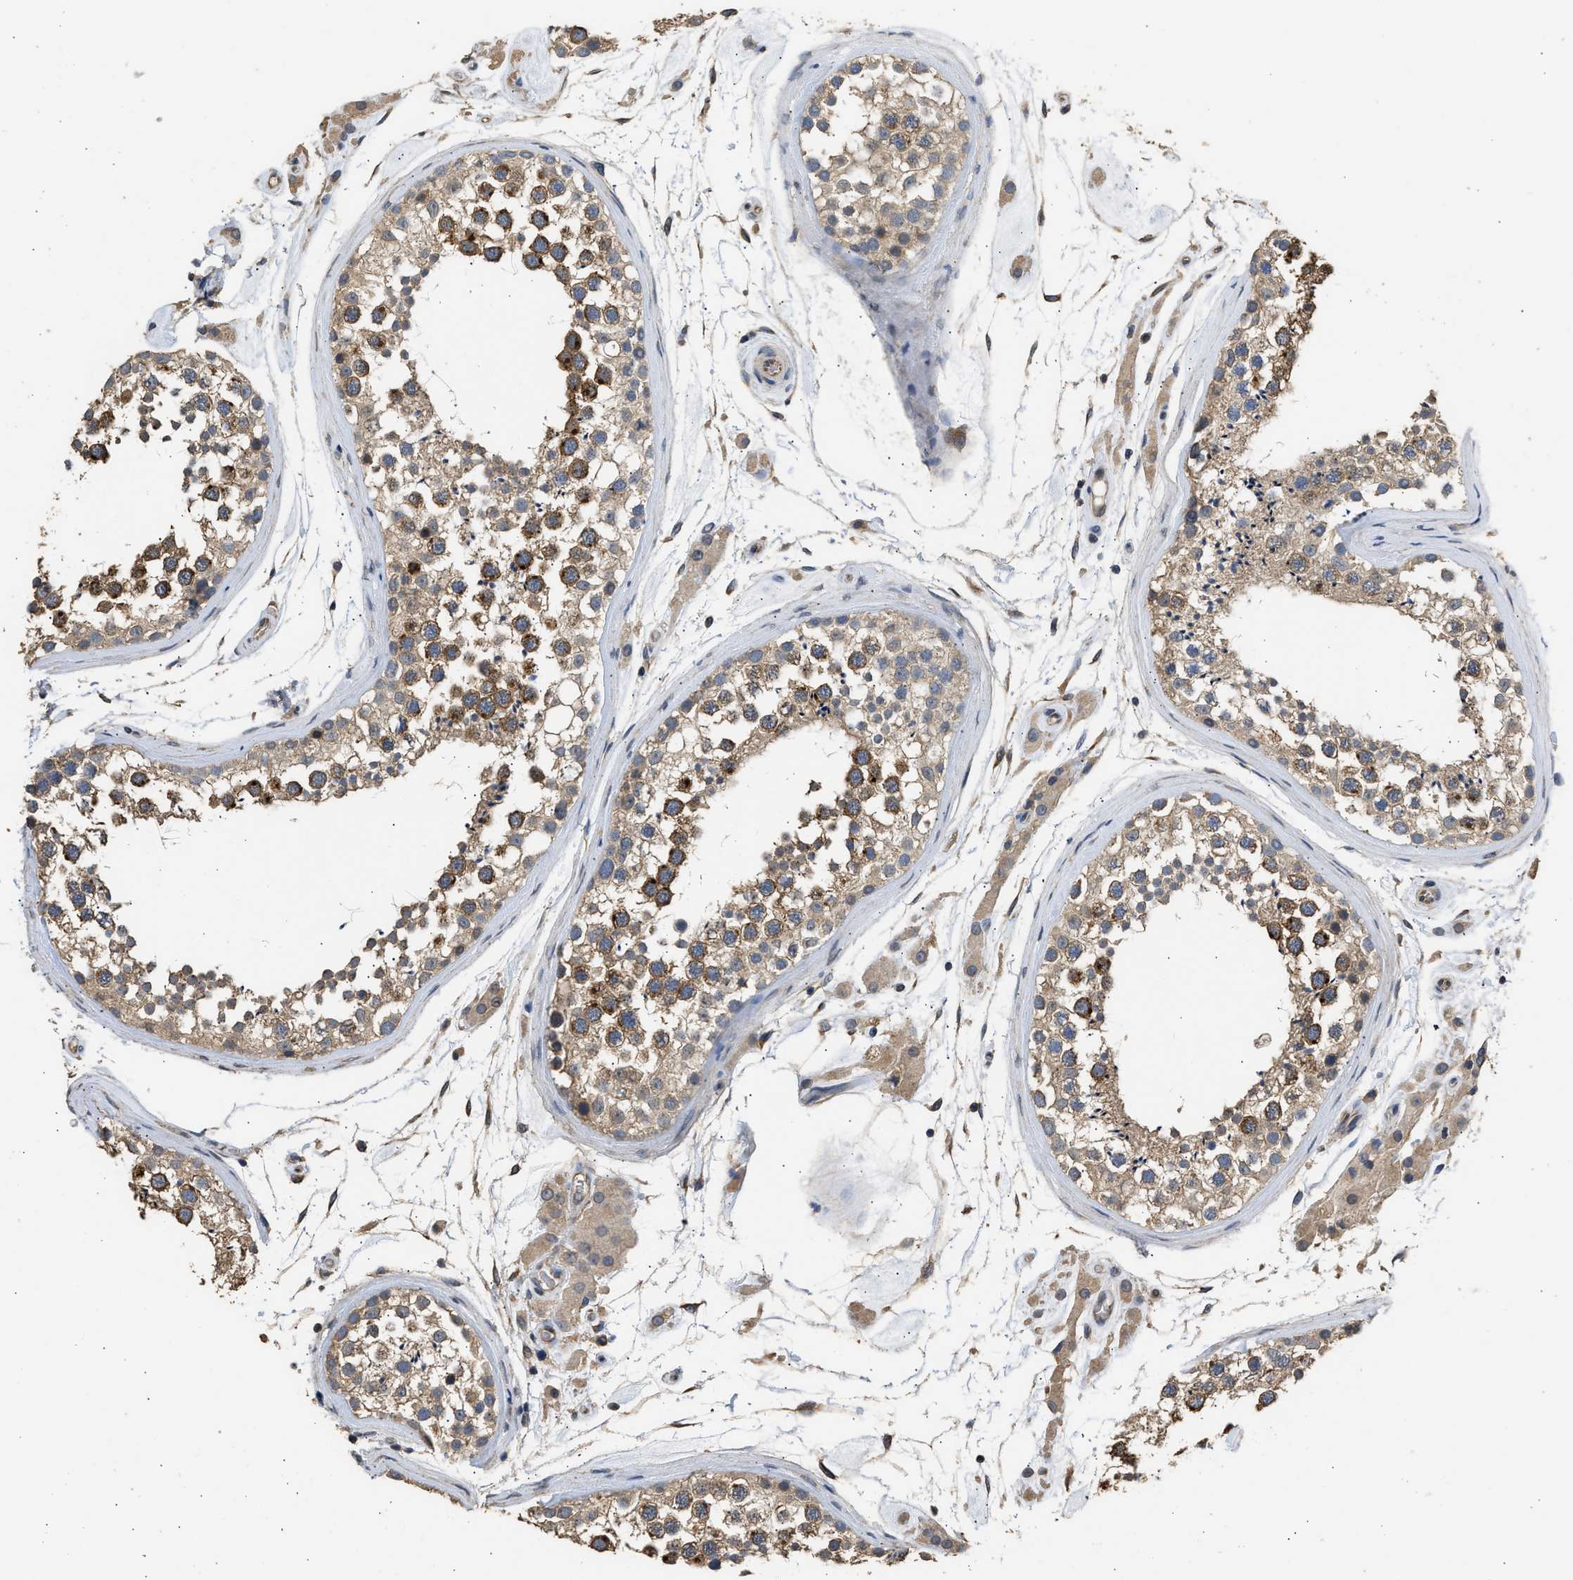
{"staining": {"intensity": "moderate", "quantity": ">75%", "location": "cytoplasmic/membranous"}, "tissue": "testis", "cell_type": "Cells in seminiferous ducts", "image_type": "normal", "snomed": [{"axis": "morphology", "description": "Normal tissue, NOS"}, {"axis": "topography", "description": "Testis"}], "caption": "Moderate cytoplasmic/membranous protein expression is present in approximately >75% of cells in seminiferous ducts in testis.", "gene": "SPINT2", "patient": {"sex": "male", "age": 46}}